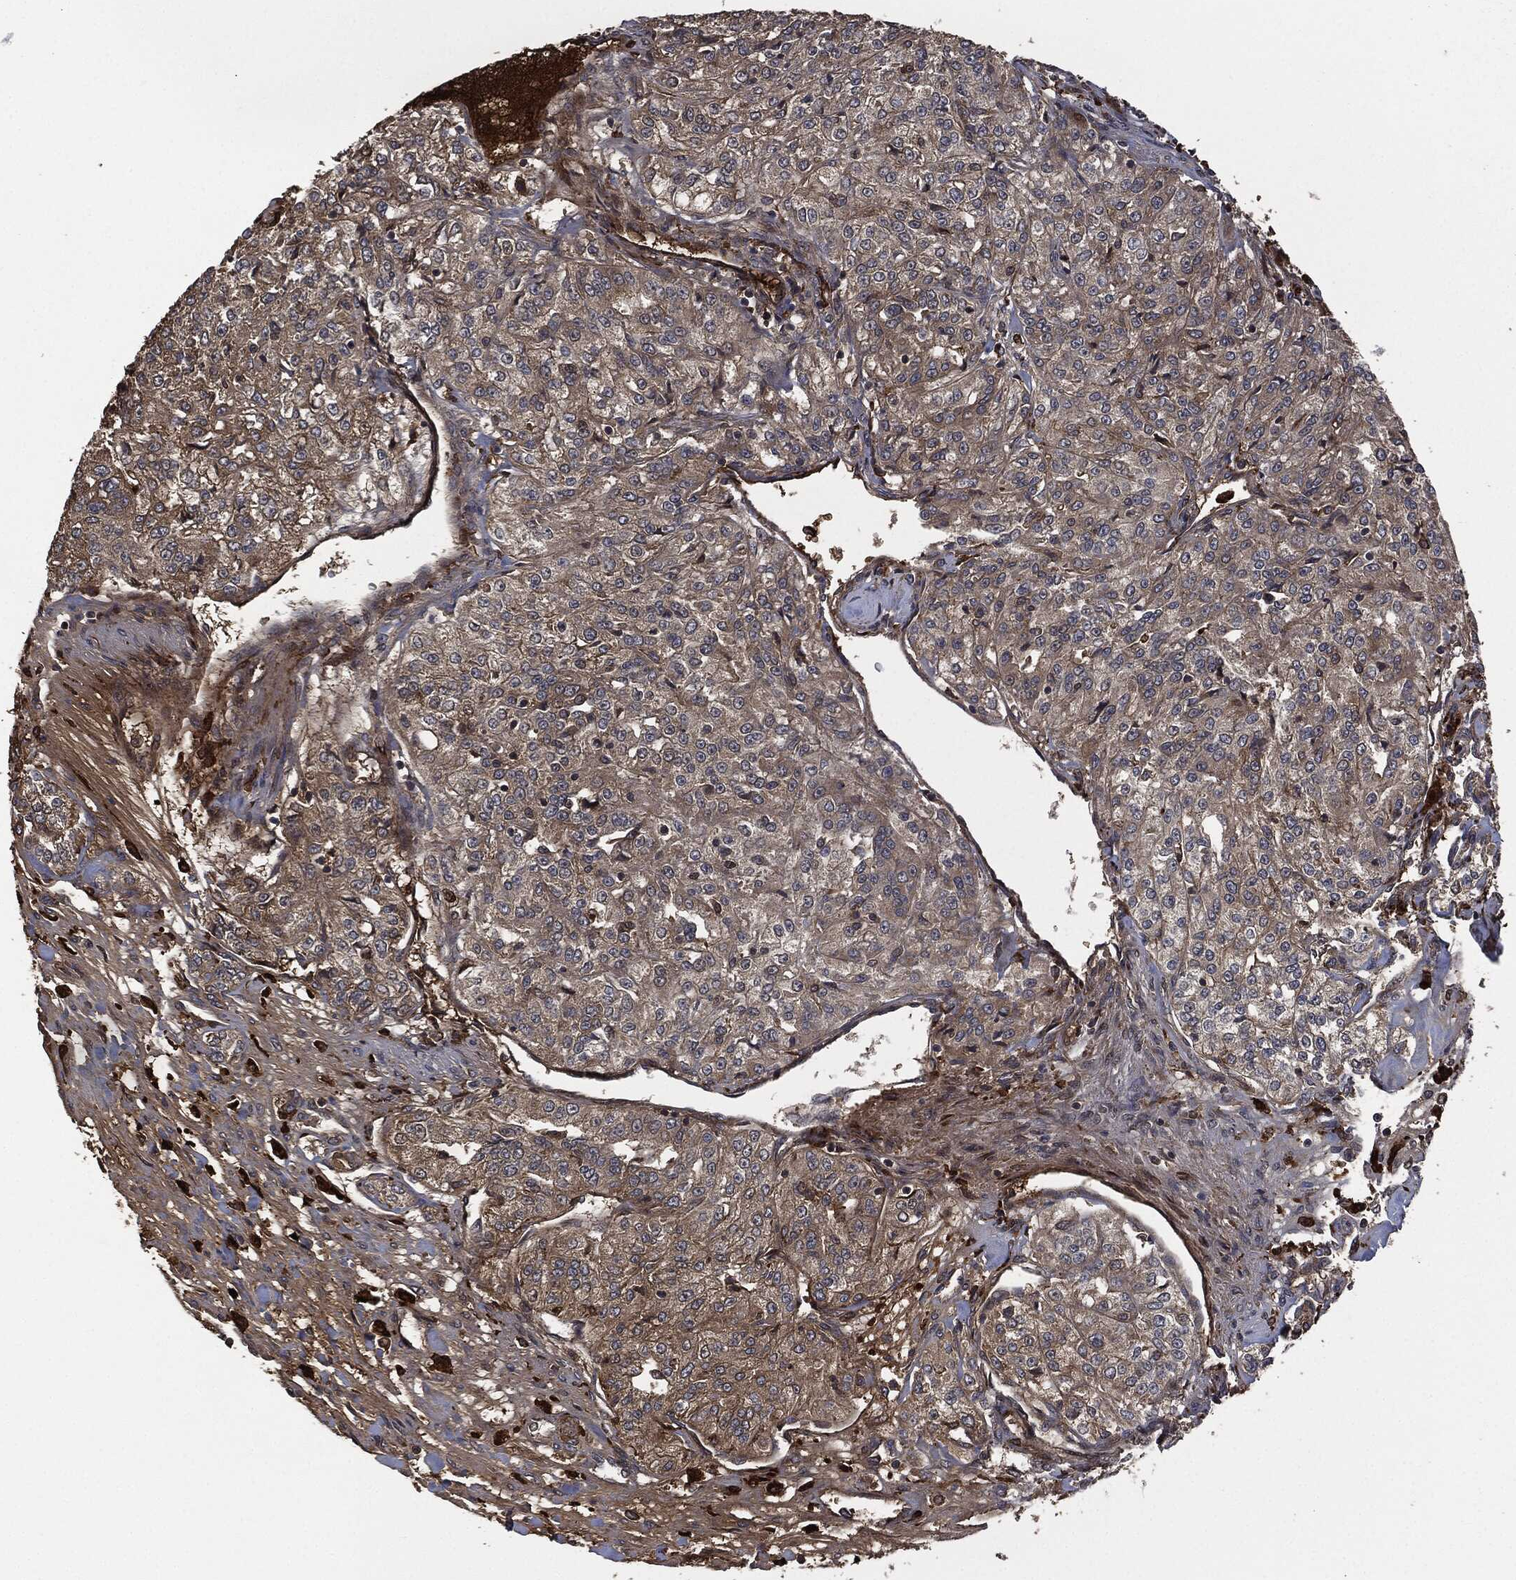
{"staining": {"intensity": "weak", "quantity": "<25%", "location": "cytoplasmic/membranous"}, "tissue": "renal cancer", "cell_type": "Tumor cells", "image_type": "cancer", "snomed": [{"axis": "morphology", "description": "Adenocarcinoma, NOS"}, {"axis": "topography", "description": "Kidney"}], "caption": "Tumor cells are negative for protein expression in human renal cancer.", "gene": "CRABP2", "patient": {"sex": "female", "age": 63}}